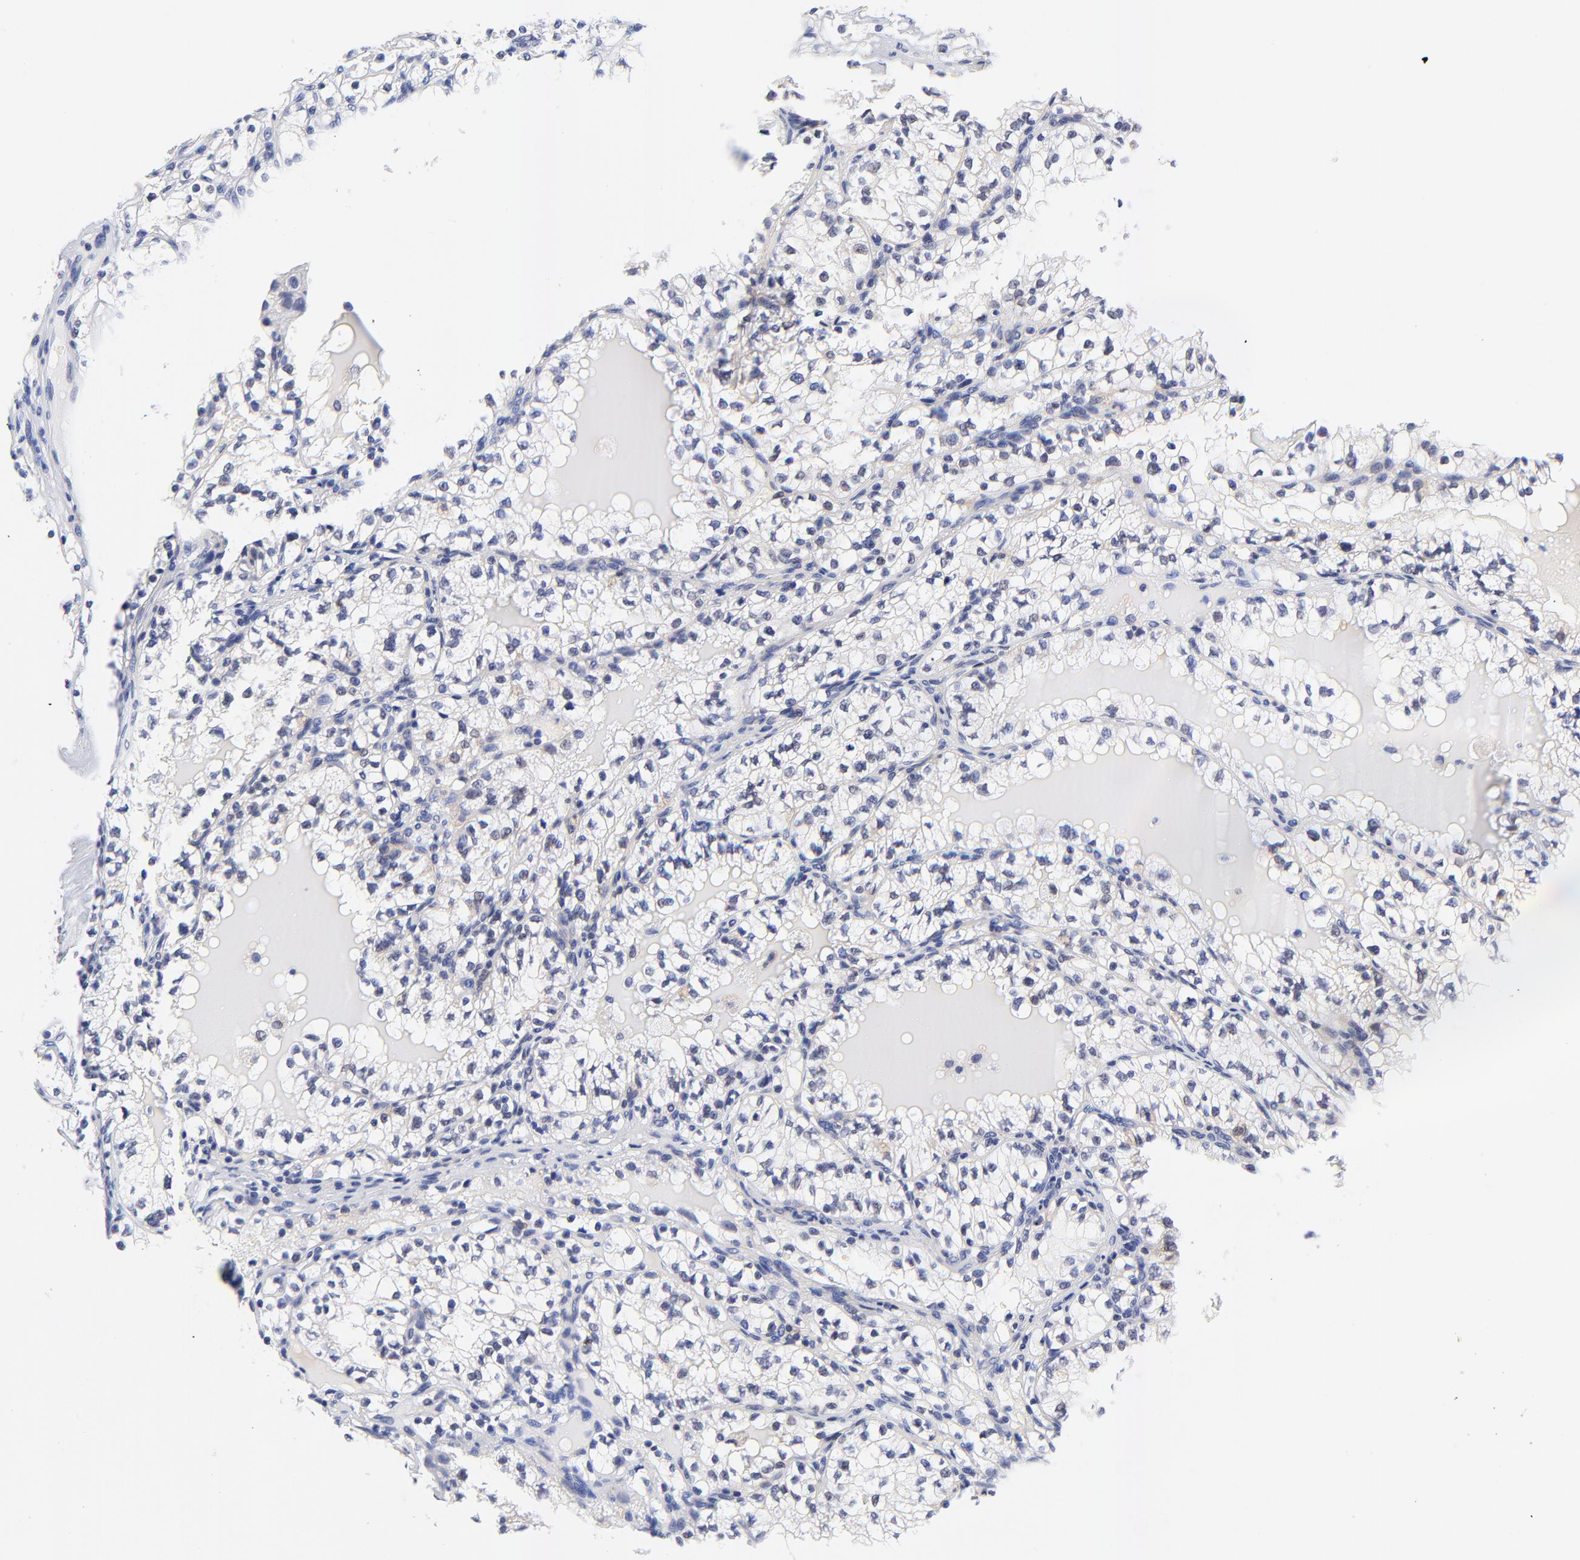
{"staining": {"intensity": "negative", "quantity": "none", "location": "none"}, "tissue": "renal cancer", "cell_type": "Tumor cells", "image_type": "cancer", "snomed": [{"axis": "morphology", "description": "Adenocarcinoma, NOS"}, {"axis": "topography", "description": "Kidney"}], "caption": "IHC micrograph of human renal cancer (adenocarcinoma) stained for a protein (brown), which demonstrates no expression in tumor cells.", "gene": "AFF2", "patient": {"sex": "male", "age": 61}}